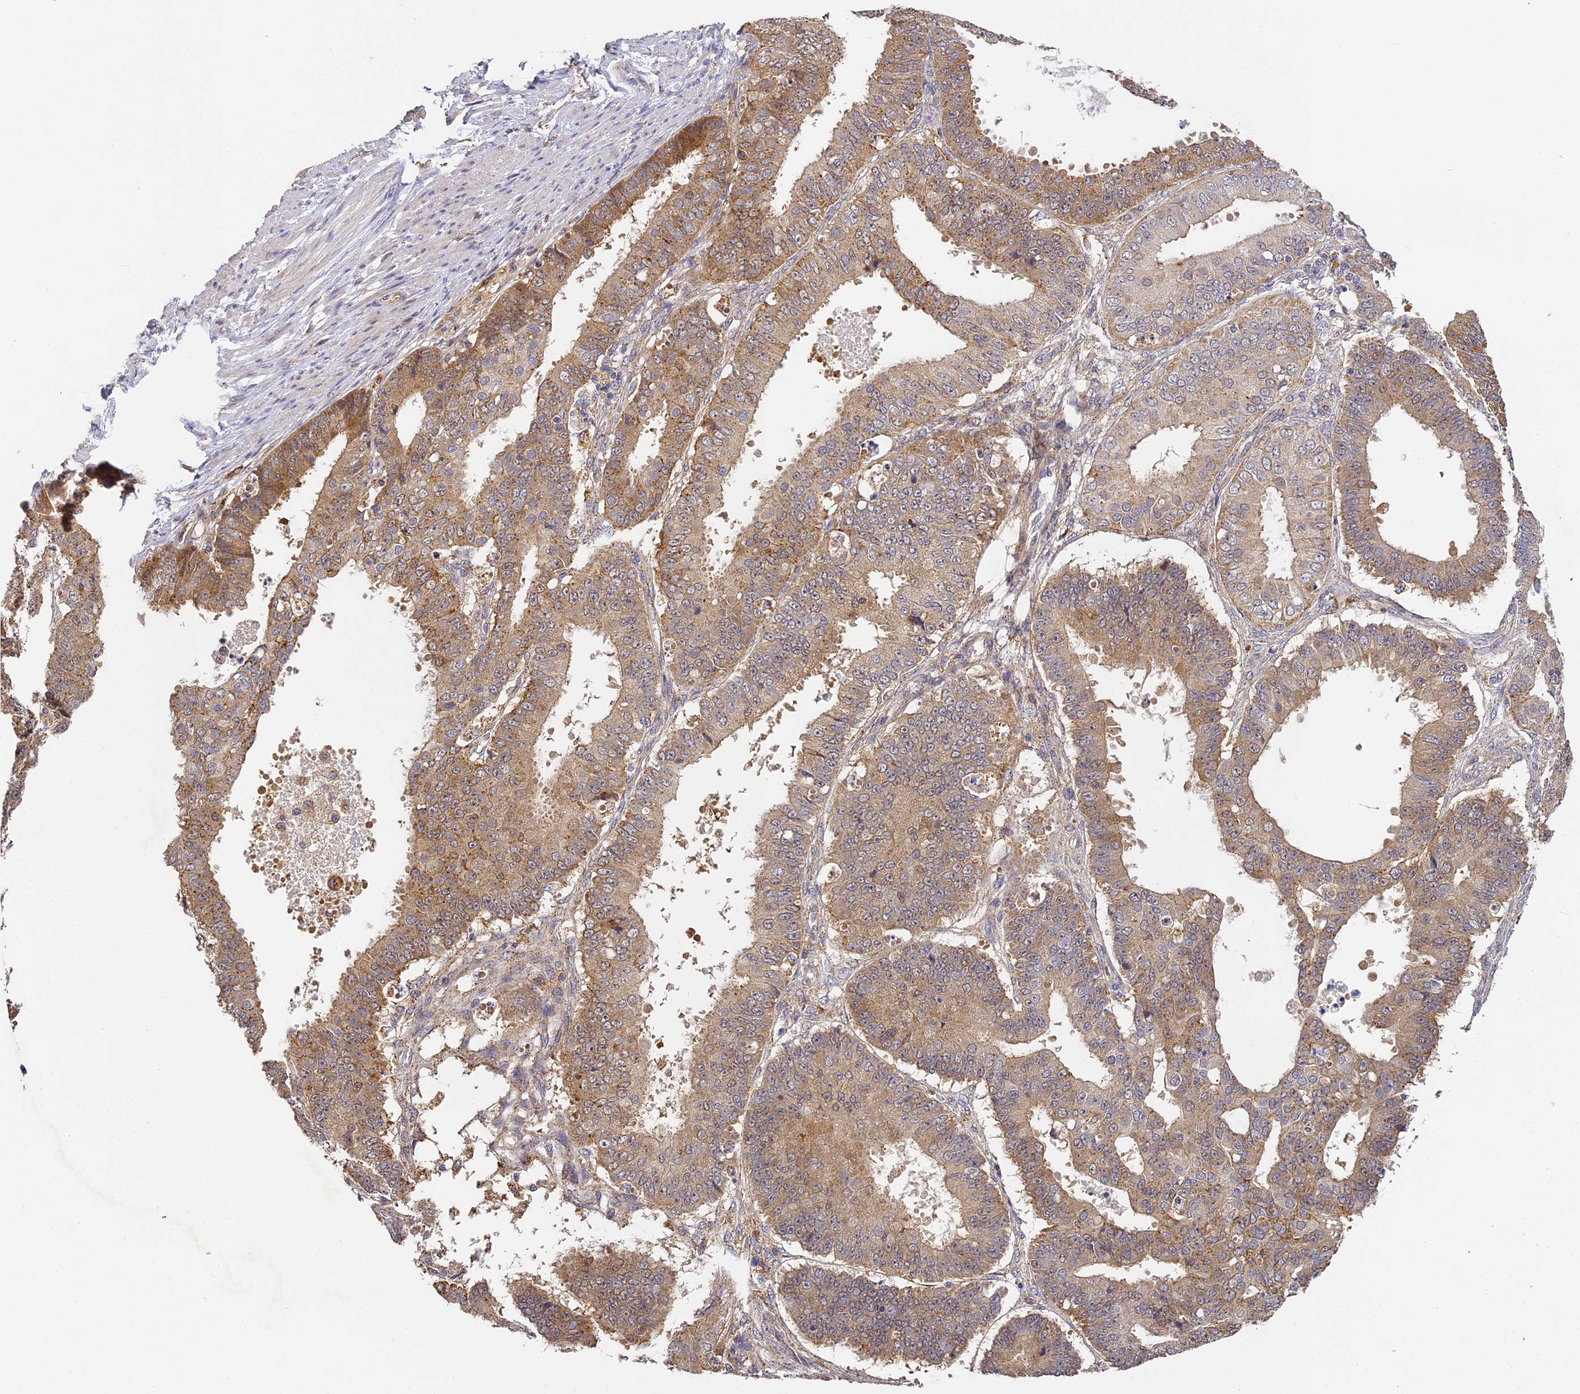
{"staining": {"intensity": "moderate", "quantity": ">75%", "location": "cytoplasmic/membranous"}, "tissue": "ovarian cancer", "cell_type": "Tumor cells", "image_type": "cancer", "snomed": [{"axis": "morphology", "description": "Carcinoma, endometroid"}, {"axis": "topography", "description": "Appendix"}, {"axis": "topography", "description": "Ovary"}], "caption": "There is medium levels of moderate cytoplasmic/membranous staining in tumor cells of ovarian endometroid carcinoma, as demonstrated by immunohistochemical staining (brown color).", "gene": "YAE1", "patient": {"sex": "female", "age": 42}}